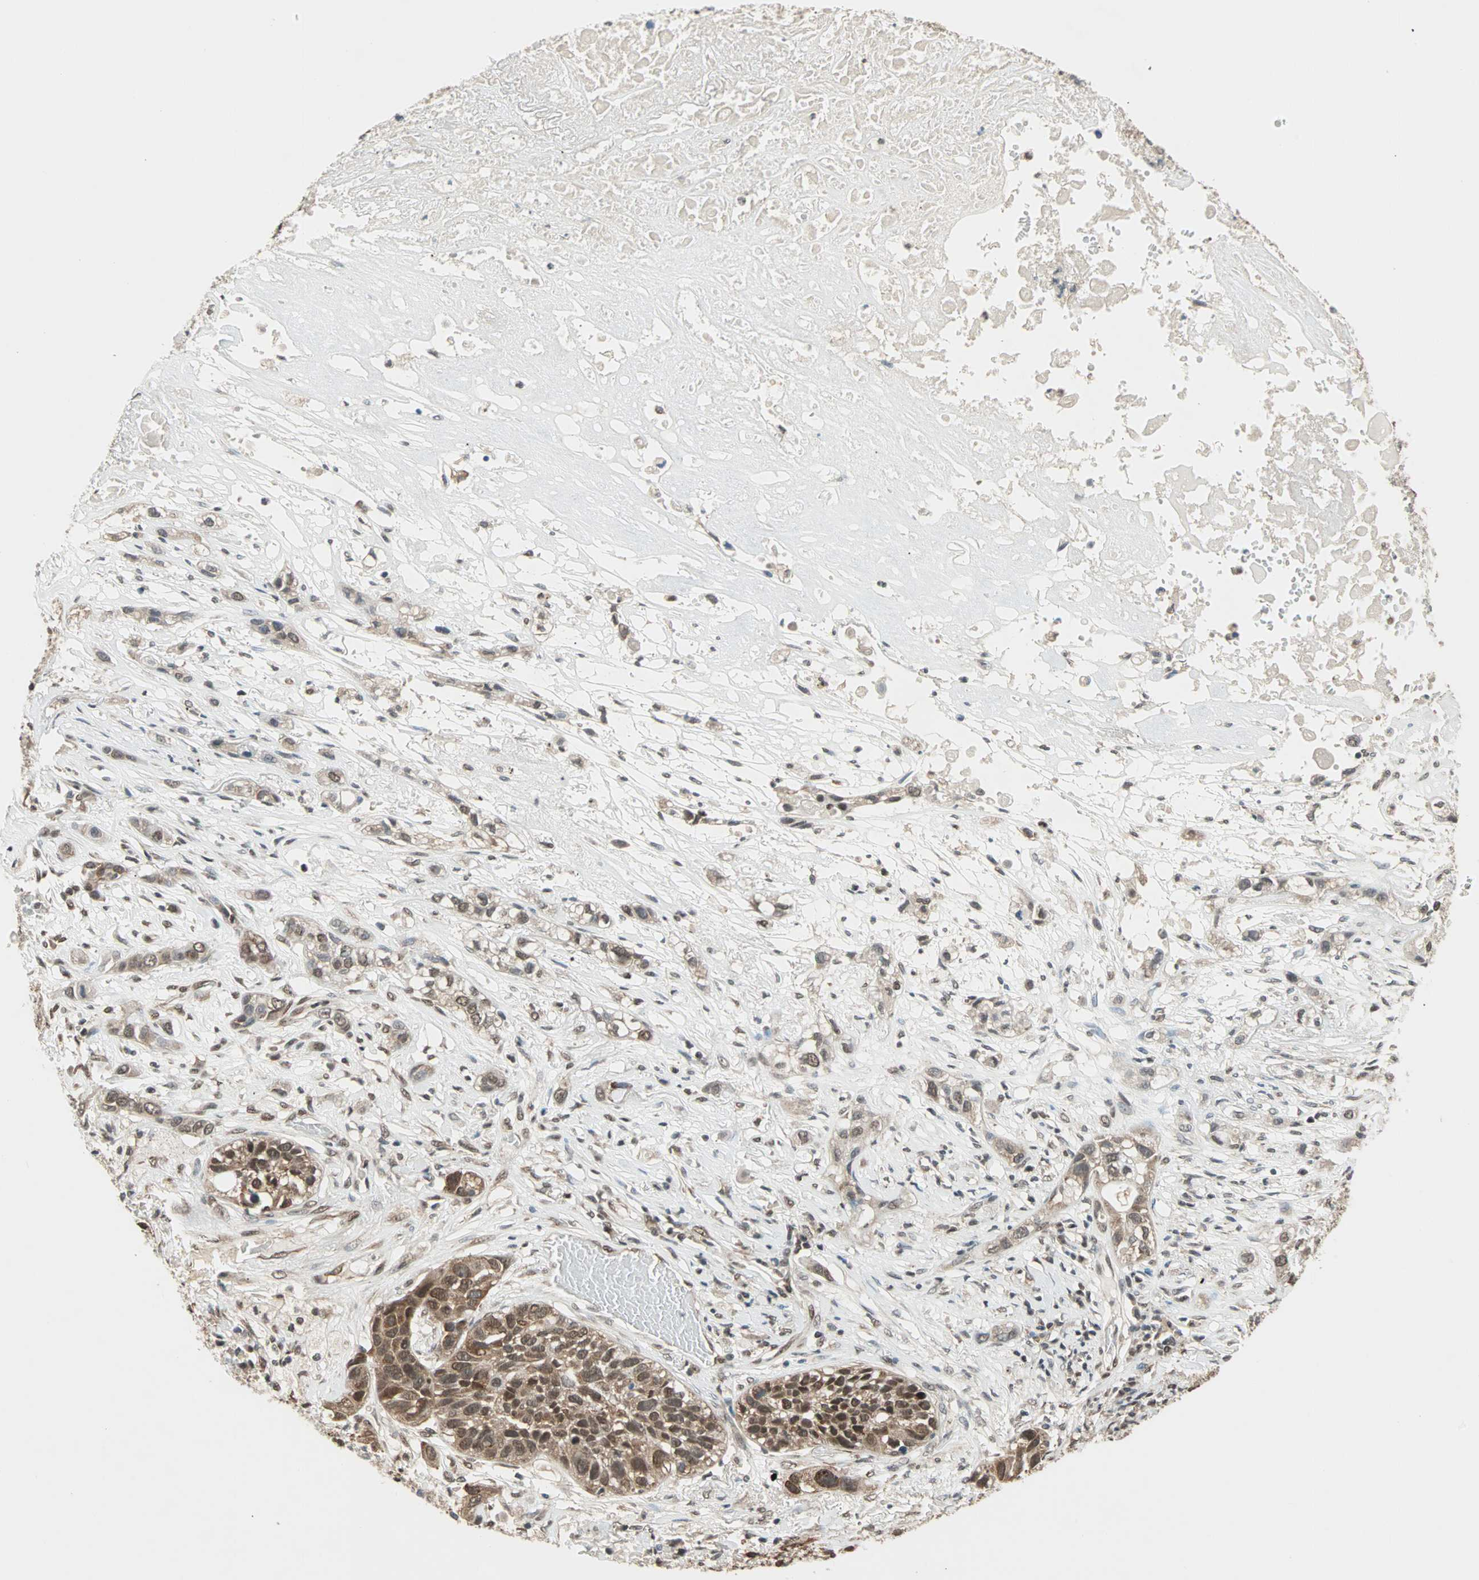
{"staining": {"intensity": "moderate", "quantity": ">75%", "location": "nuclear"}, "tissue": "lung cancer", "cell_type": "Tumor cells", "image_type": "cancer", "snomed": [{"axis": "morphology", "description": "Squamous cell carcinoma, NOS"}, {"axis": "topography", "description": "Lung"}], "caption": "Protein positivity by immunohistochemistry exhibits moderate nuclear expression in approximately >75% of tumor cells in lung cancer.", "gene": "DAZAP1", "patient": {"sex": "male", "age": 71}}